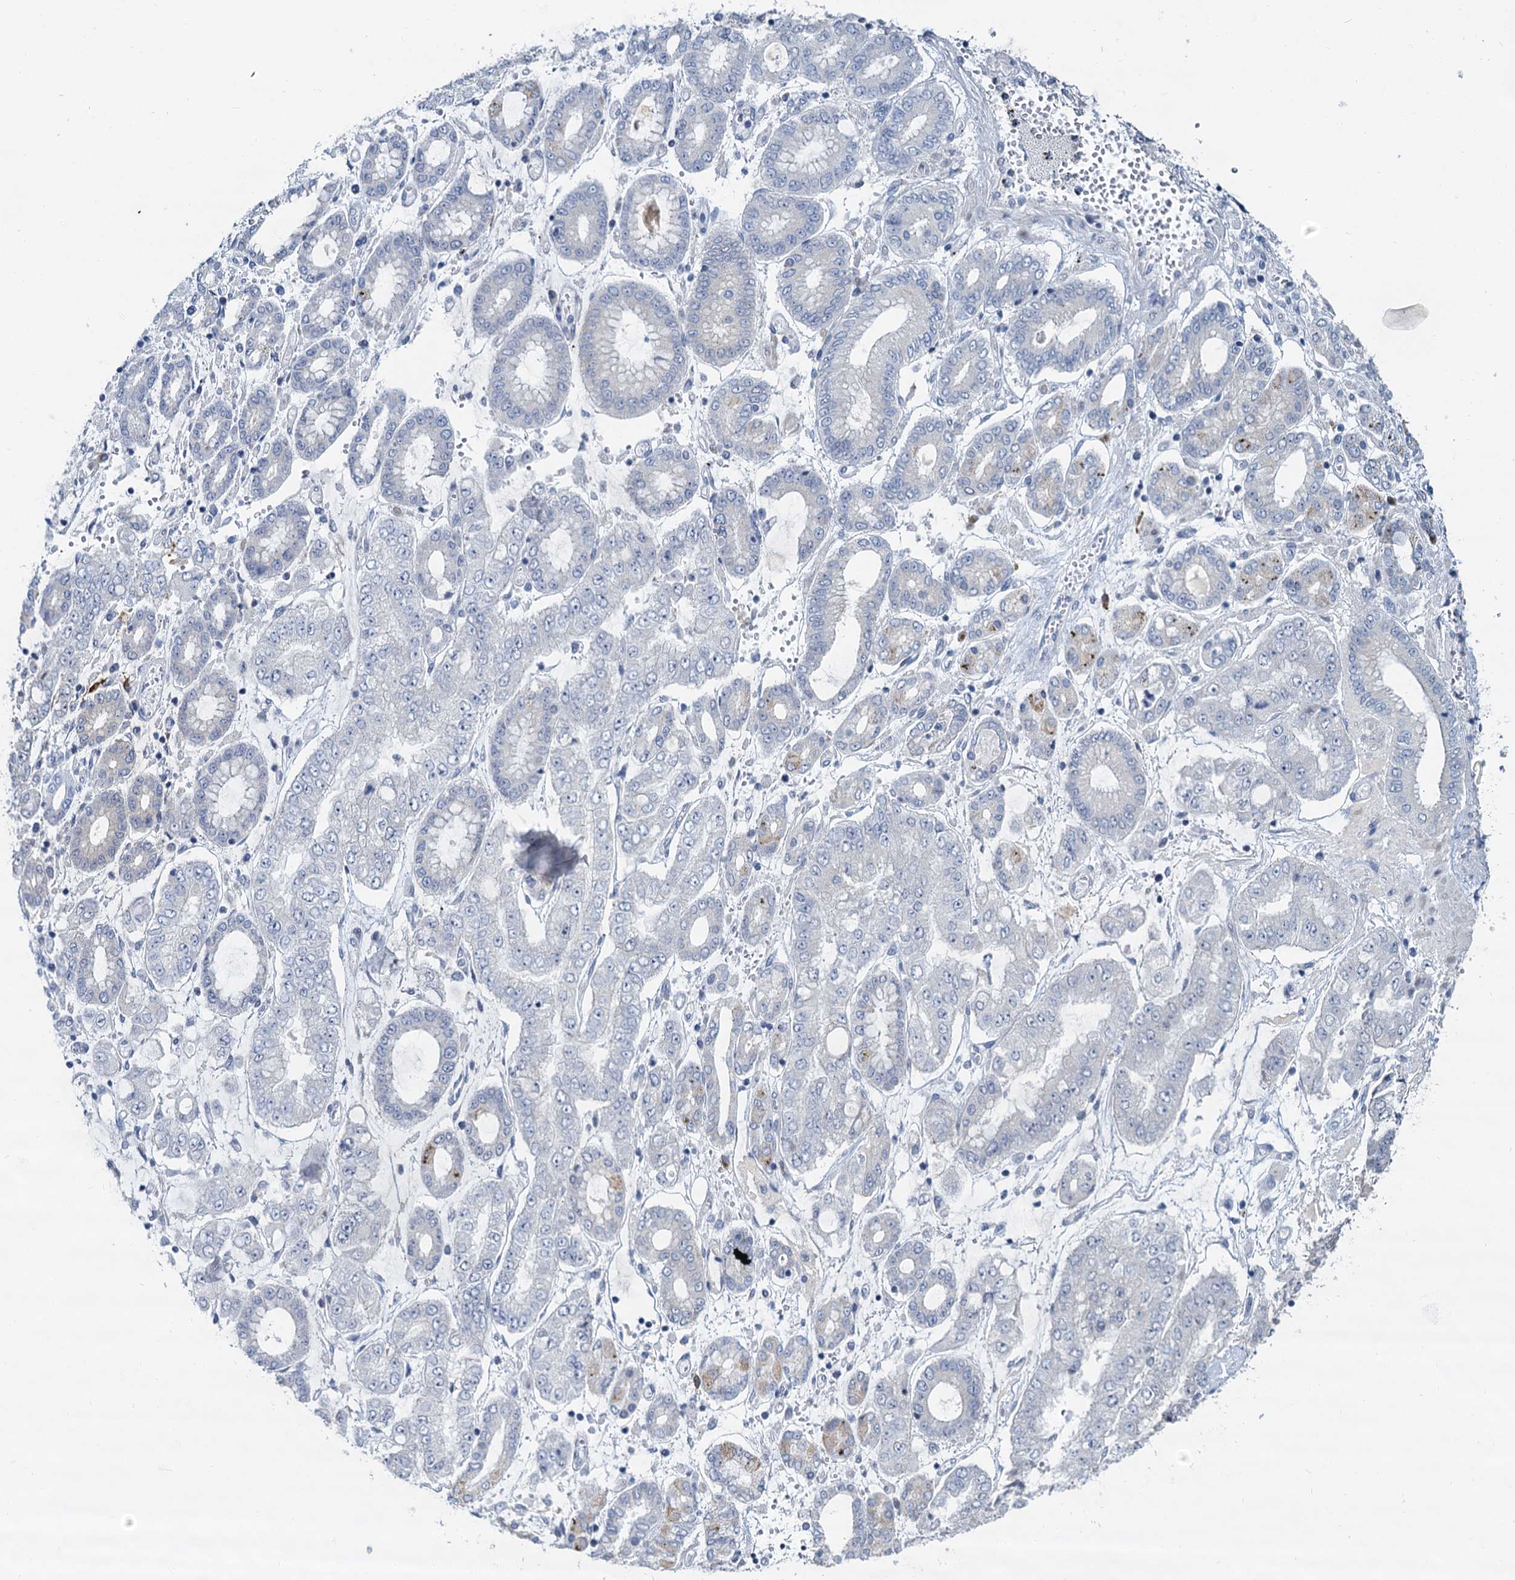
{"staining": {"intensity": "negative", "quantity": "none", "location": "none"}, "tissue": "stomach cancer", "cell_type": "Tumor cells", "image_type": "cancer", "snomed": [{"axis": "morphology", "description": "Adenocarcinoma, NOS"}, {"axis": "topography", "description": "Stomach"}], "caption": "An image of stomach adenocarcinoma stained for a protein reveals no brown staining in tumor cells.", "gene": "ACRBP", "patient": {"sex": "male", "age": 76}}